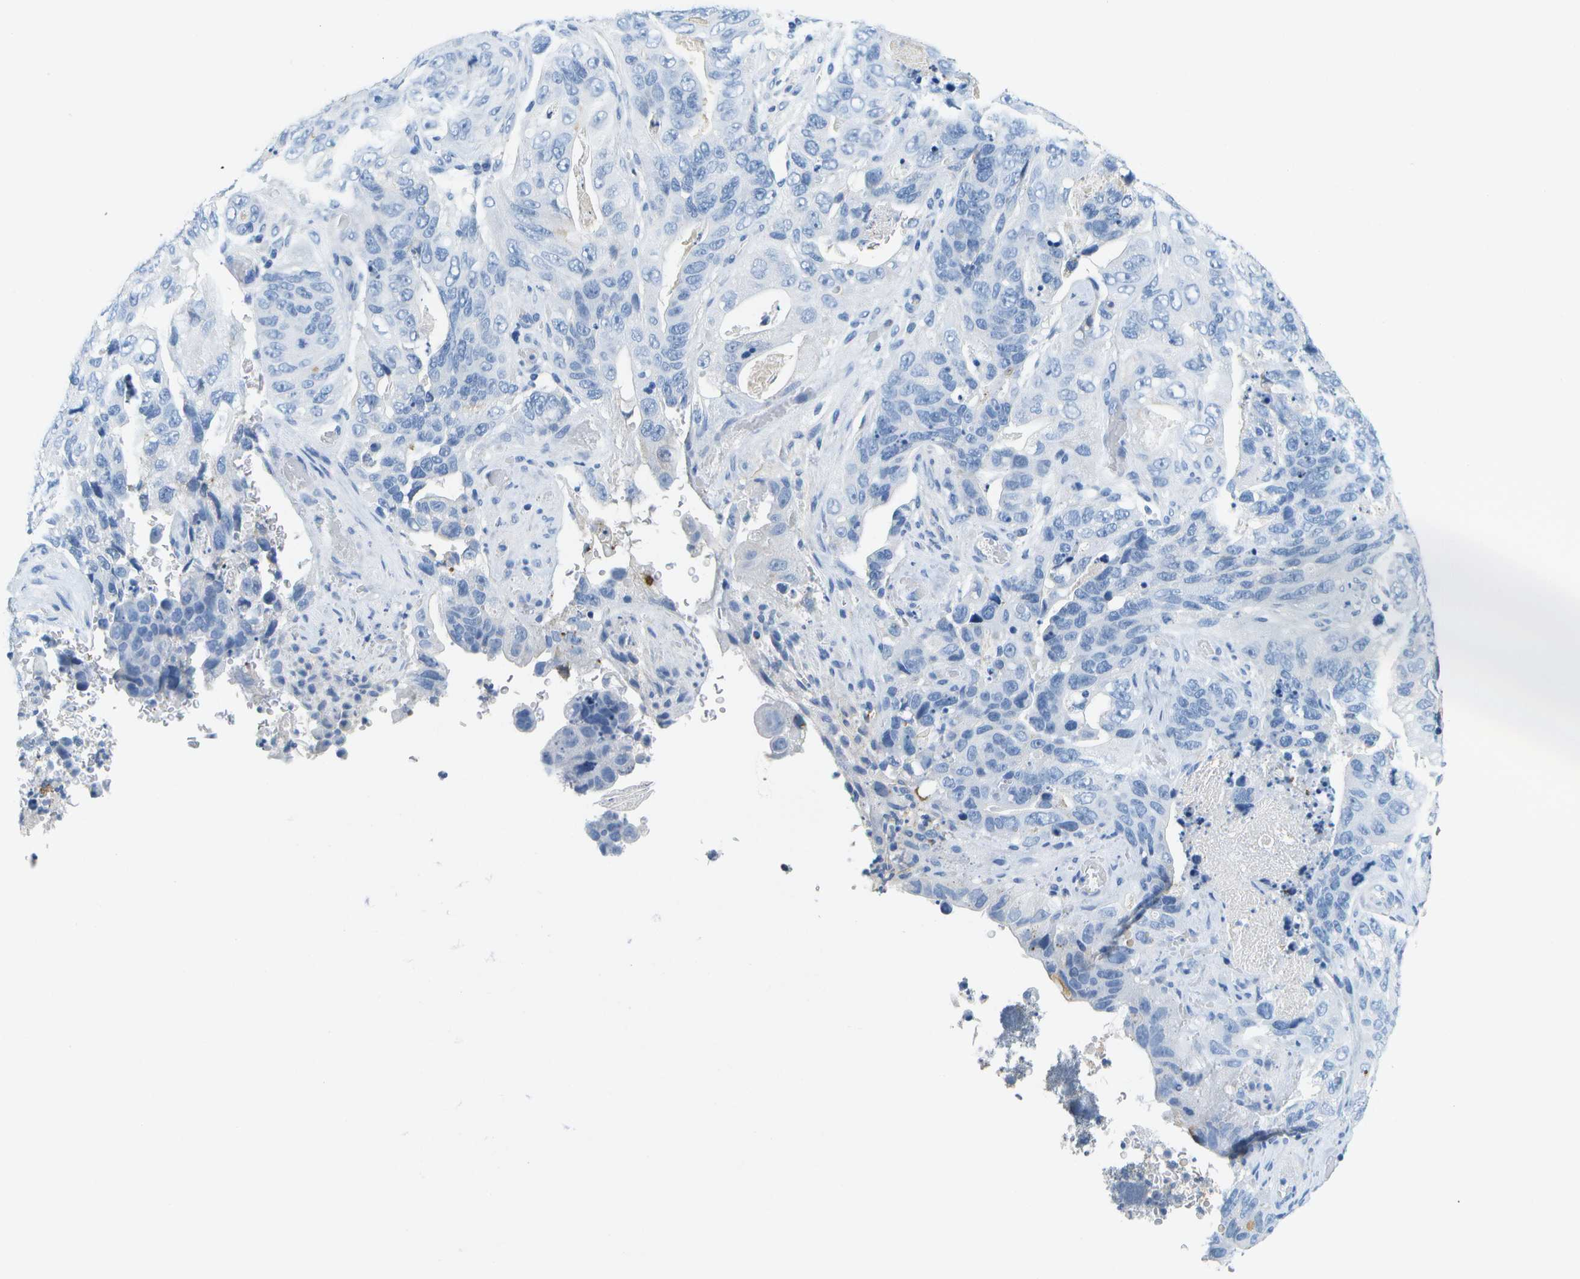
{"staining": {"intensity": "negative", "quantity": "none", "location": "none"}, "tissue": "stomach cancer", "cell_type": "Tumor cells", "image_type": "cancer", "snomed": [{"axis": "morphology", "description": "Adenocarcinoma, NOS"}, {"axis": "topography", "description": "Stomach"}], "caption": "IHC histopathology image of human stomach cancer (adenocarcinoma) stained for a protein (brown), which displays no positivity in tumor cells.", "gene": "SERPINA1", "patient": {"sex": "female", "age": 89}}